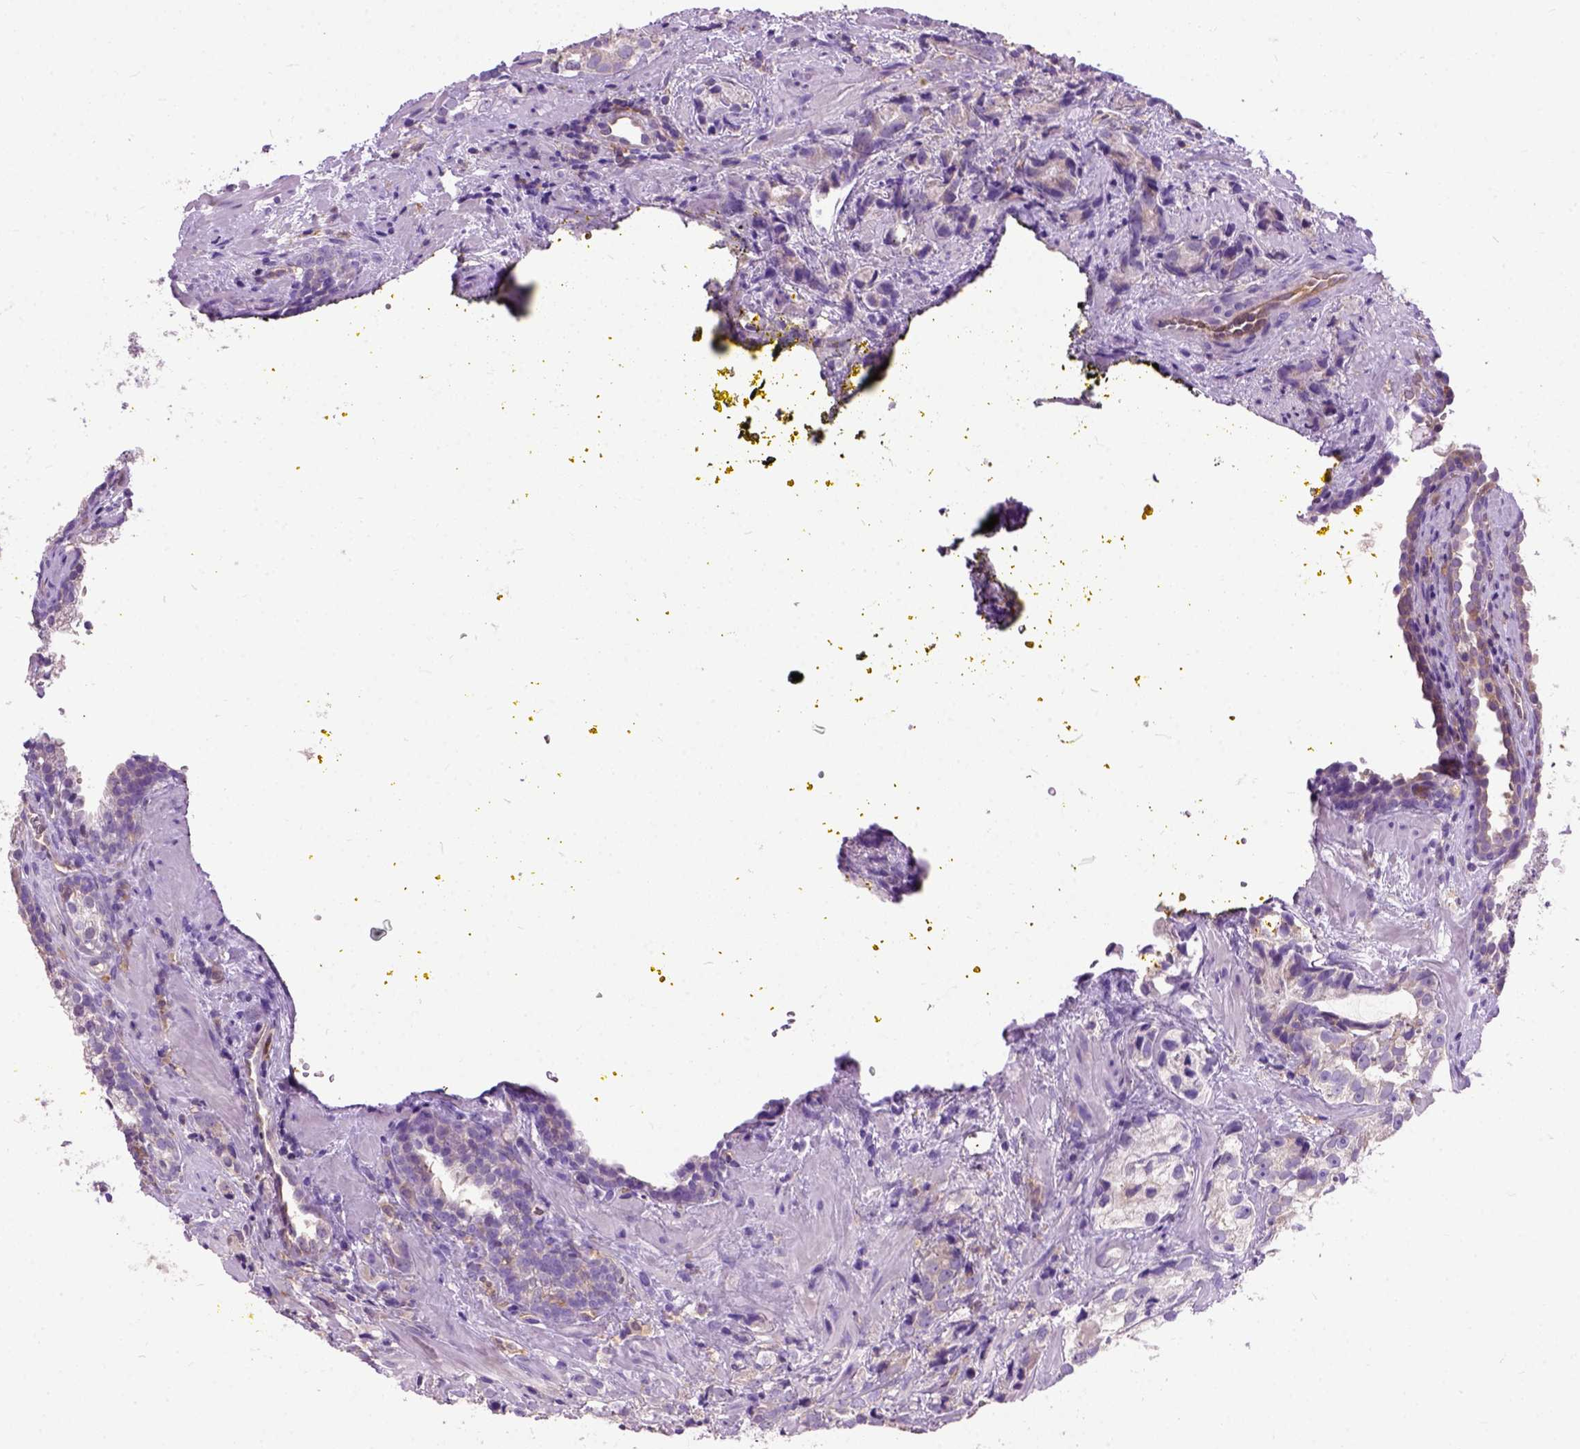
{"staining": {"intensity": "weak", "quantity": "<25%", "location": "cytoplasmic/membranous"}, "tissue": "prostate cancer", "cell_type": "Tumor cells", "image_type": "cancer", "snomed": [{"axis": "morphology", "description": "Adenocarcinoma, NOS"}, {"axis": "topography", "description": "Prostate and seminal vesicle, NOS"}], "caption": "Immunohistochemistry of prostate cancer shows no positivity in tumor cells.", "gene": "SEMA4F", "patient": {"sex": "male", "age": 63}}